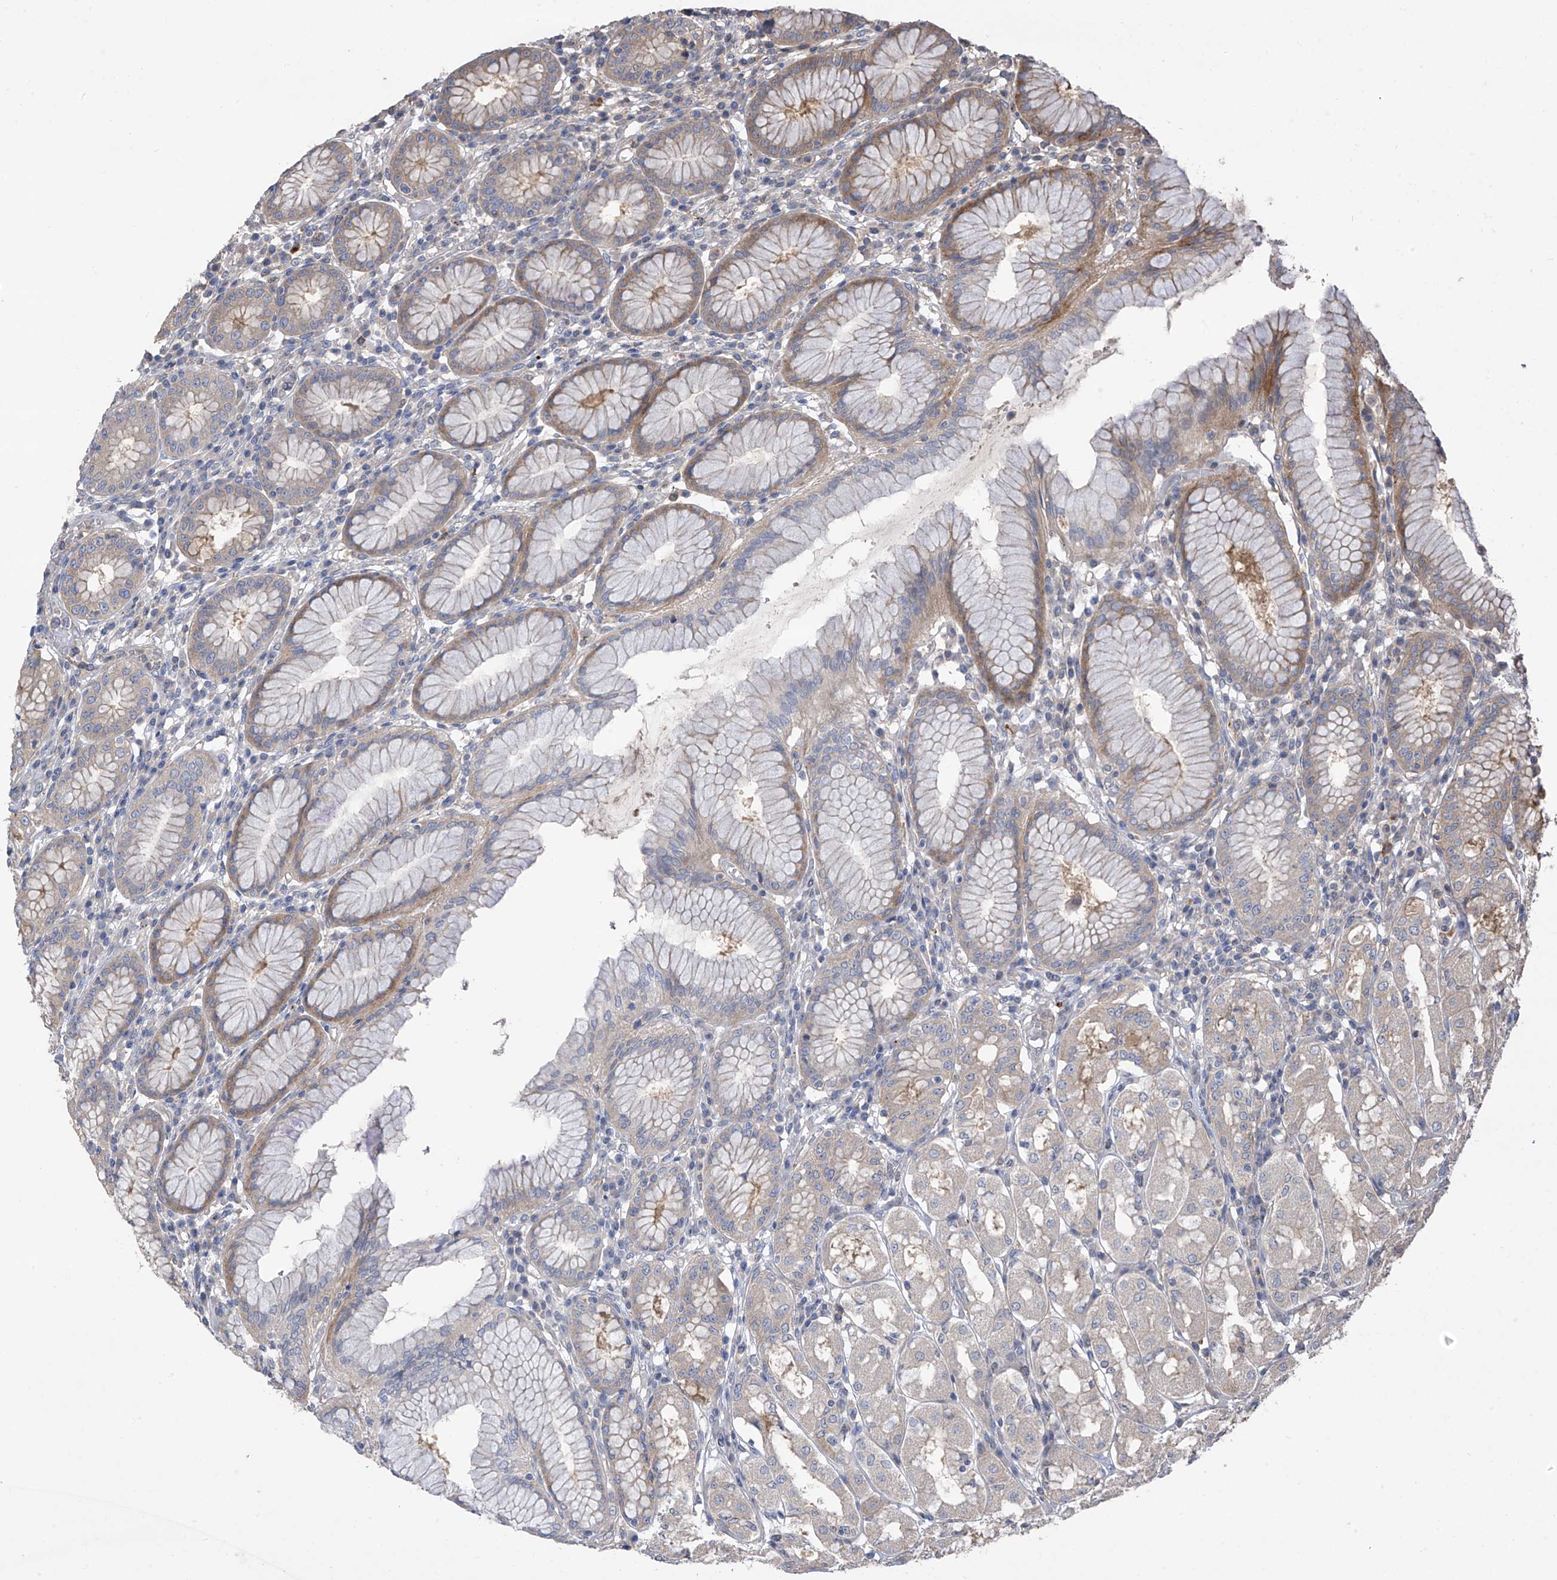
{"staining": {"intensity": "moderate", "quantity": "<25%", "location": "cytoplasmic/membranous"}, "tissue": "stomach", "cell_type": "Glandular cells", "image_type": "normal", "snomed": [{"axis": "morphology", "description": "Normal tissue, NOS"}, {"axis": "topography", "description": "Stomach"}, {"axis": "topography", "description": "Stomach, lower"}], "caption": "An immunohistochemistry histopathology image of normal tissue is shown. Protein staining in brown labels moderate cytoplasmic/membranous positivity in stomach within glandular cells. The staining was performed using DAB (3,3'-diaminobenzidine), with brown indicating positive protein expression. Nuclei are stained blue with hematoxylin.", "gene": "PHACTR4", "patient": {"sex": "female", "age": 56}}